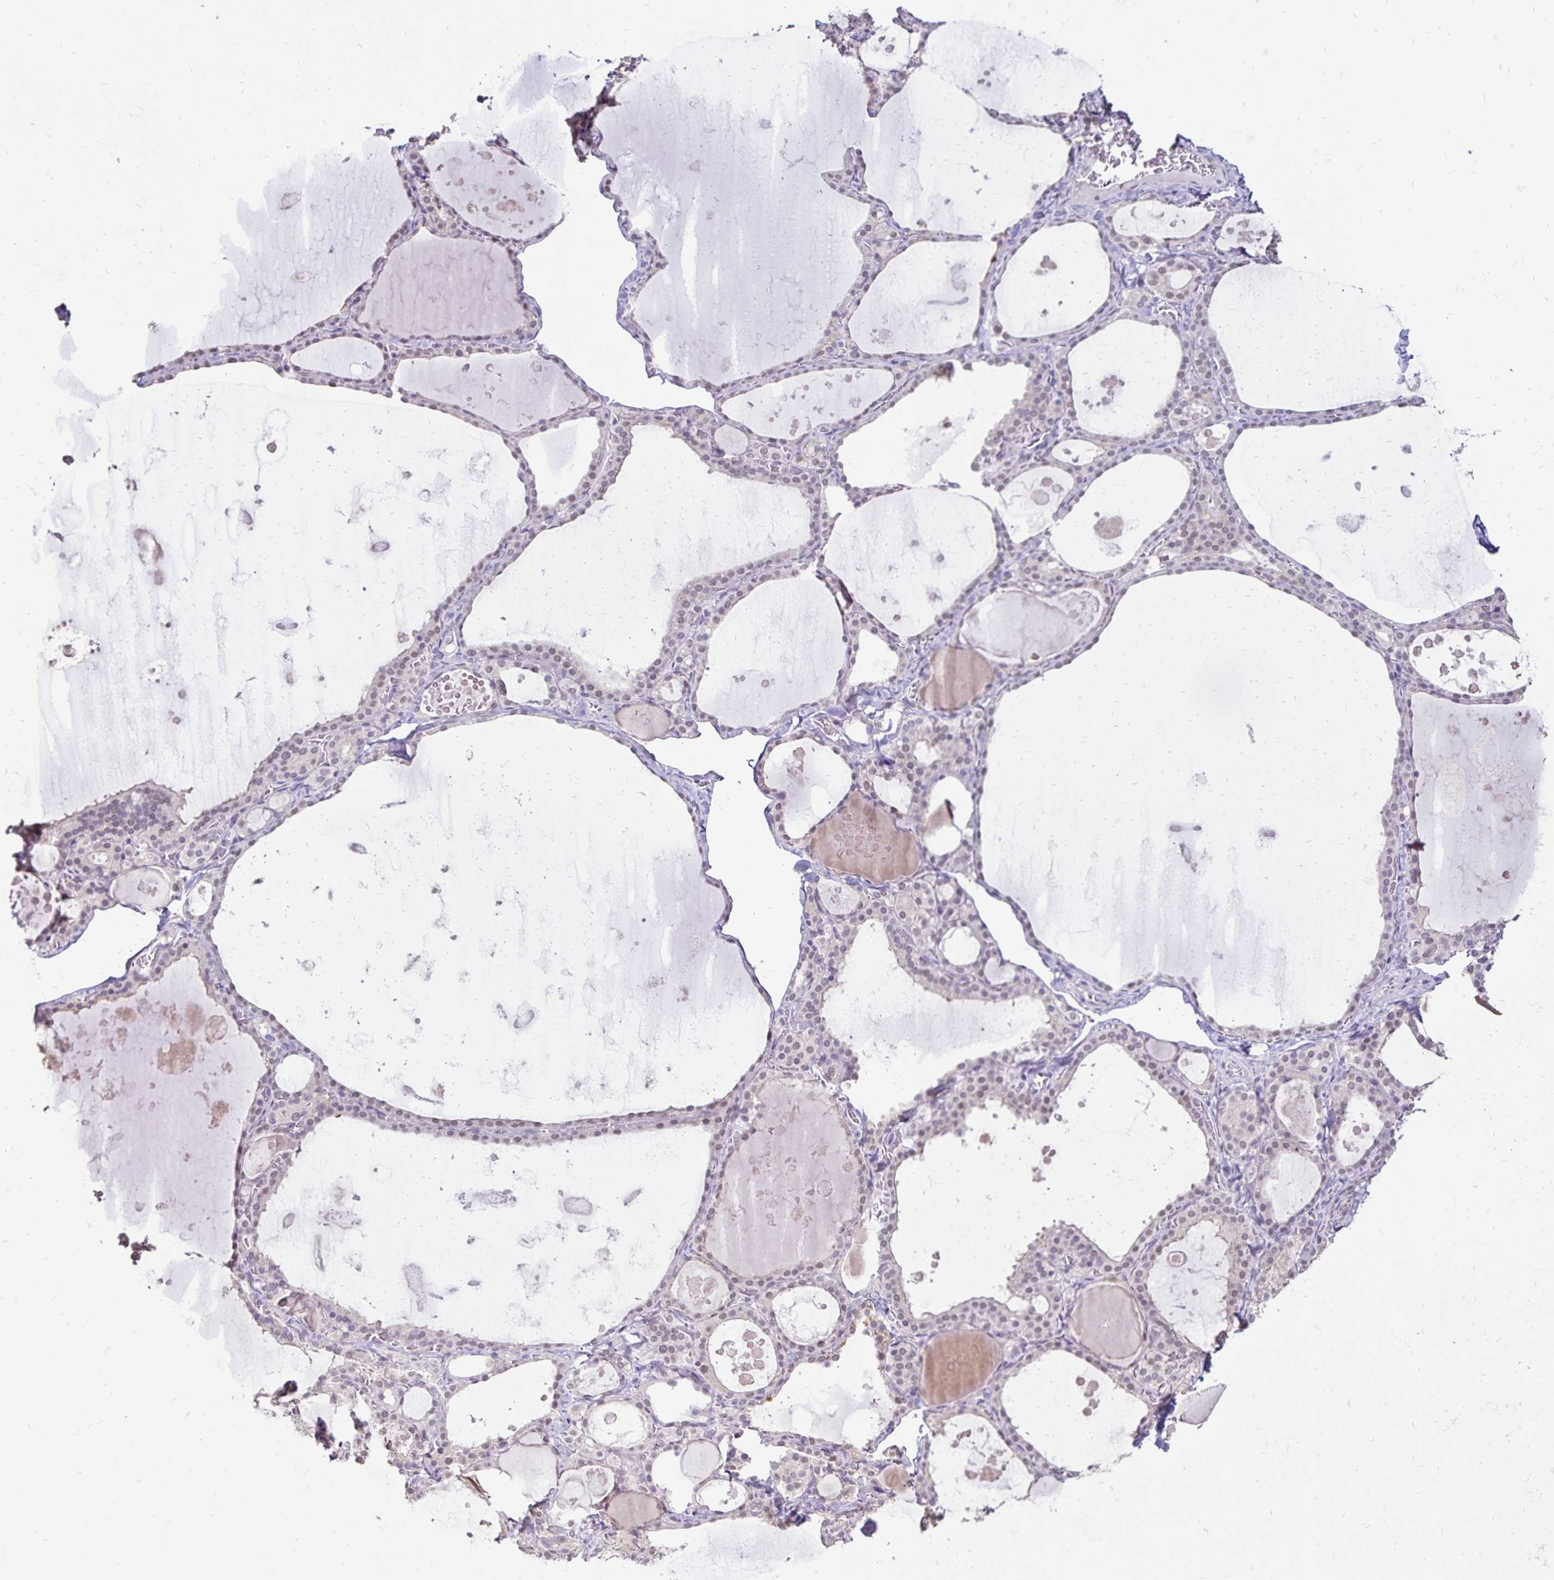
{"staining": {"intensity": "weak", "quantity": "25%-75%", "location": "nuclear"}, "tissue": "thyroid gland", "cell_type": "Glandular cells", "image_type": "normal", "snomed": [{"axis": "morphology", "description": "Normal tissue, NOS"}, {"axis": "topography", "description": "Thyroid gland"}], "caption": "Glandular cells demonstrate low levels of weak nuclear expression in about 25%-75% of cells in normal thyroid gland. The staining is performed using DAB brown chromogen to label protein expression. The nuclei are counter-stained blue using hematoxylin.", "gene": "POLB", "patient": {"sex": "male", "age": 56}}